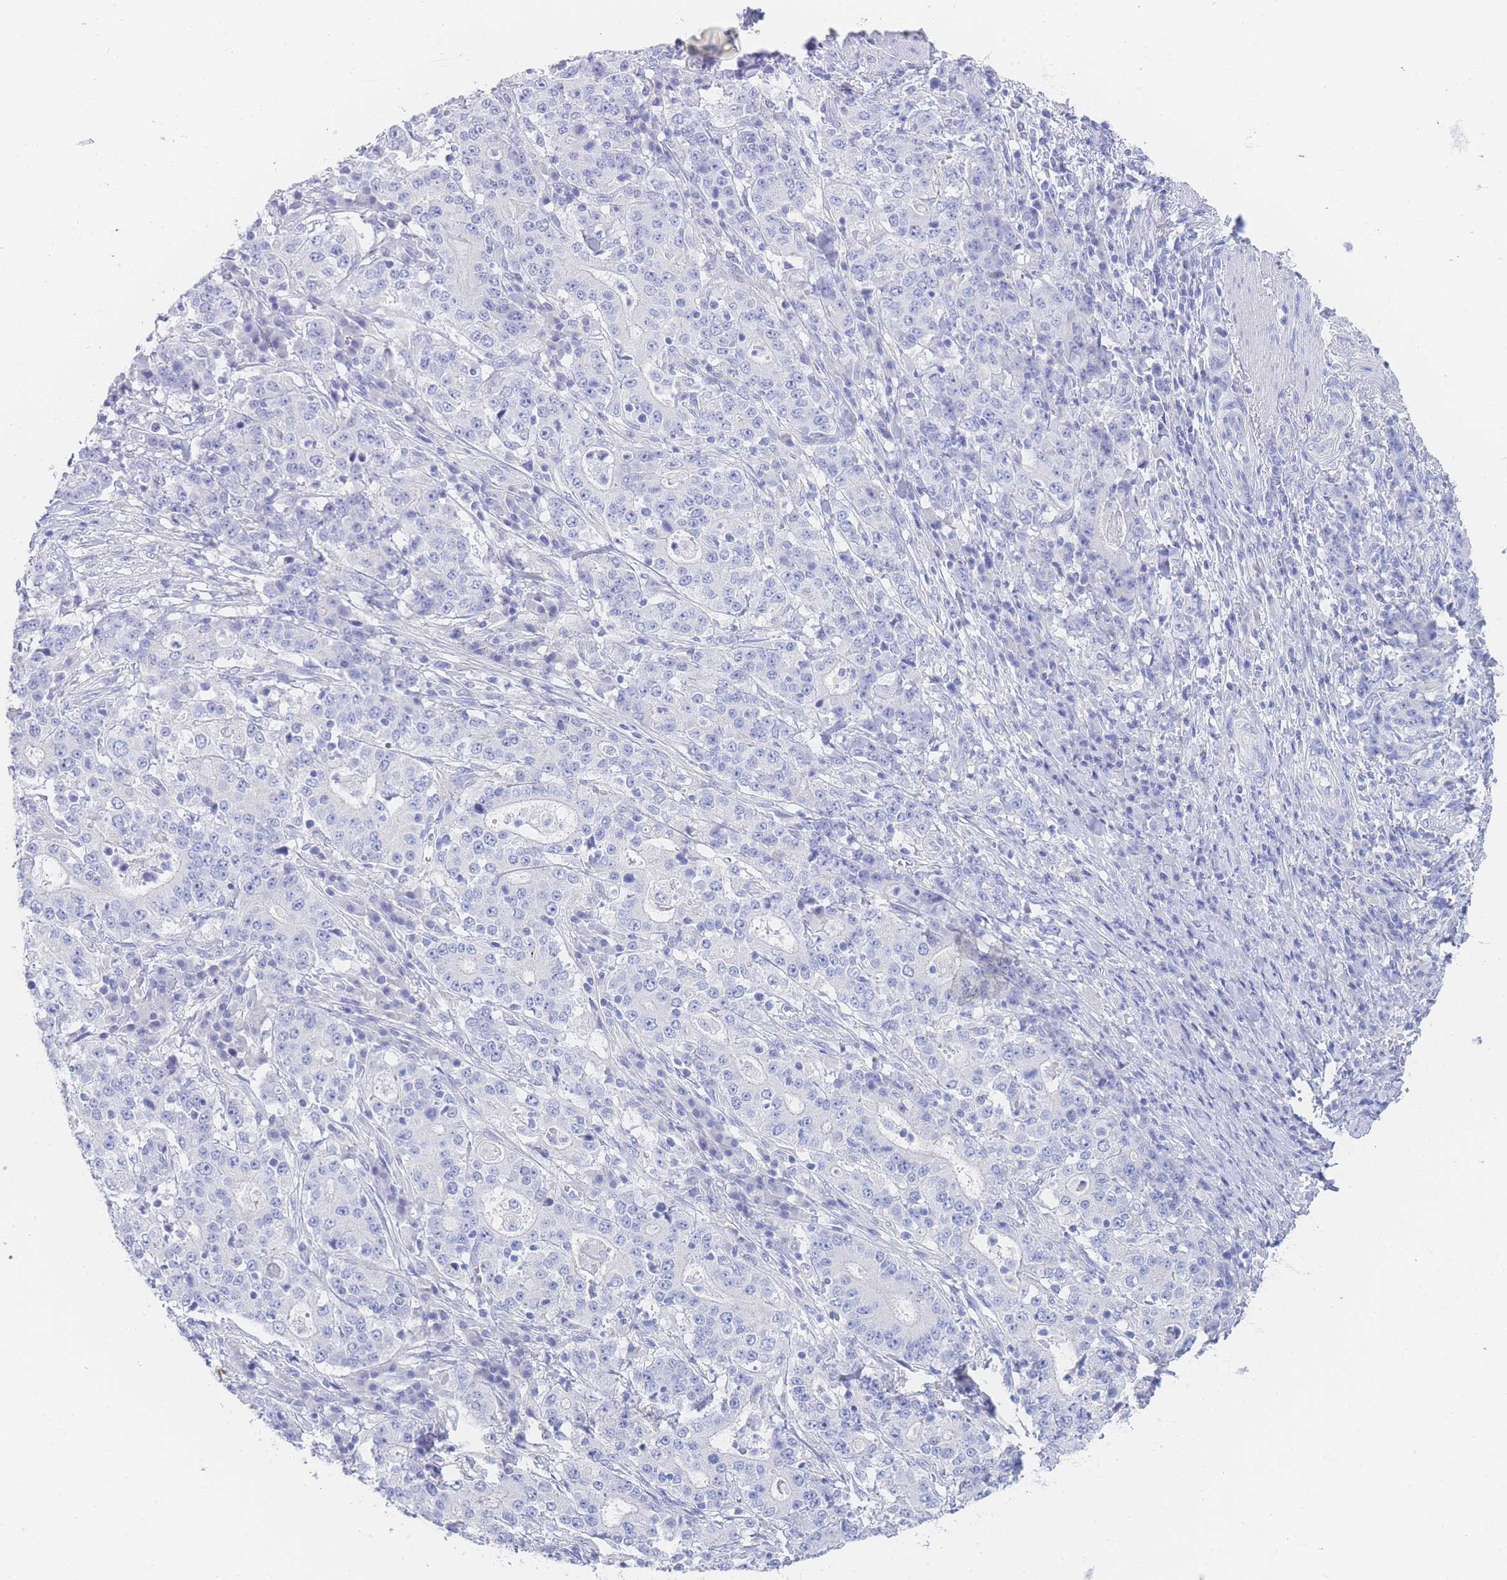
{"staining": {"intensity": "negative", "quantity": "none", "location": "none"}, "tissue": "stomach cancer", "cell_type": "Tumor cells", "image_type": "cancer", "snomed": [{"axis": "morphology", "description": "Normal tissue, NOS"}, {"axis": "morphology", "description": "Adenocarcinoma, NOS"}, {"axis": "topography", "description": "Stomach, upper"}, {"axis": "topography", "description": "Stomach"}], "caption": "Protein analysis of adenocarcinoma (stomach) demonstrates no significant staining in tumor cells. The staining was performed using DAB (3,3'-diaminobenzidine) to visualize the protein expression in brown, while the nuclei were stained in blue with hematoxylin (Magnification: 20x).", "gene": "LZTFL1", "patient": {"sex": "male", "age": 59}}